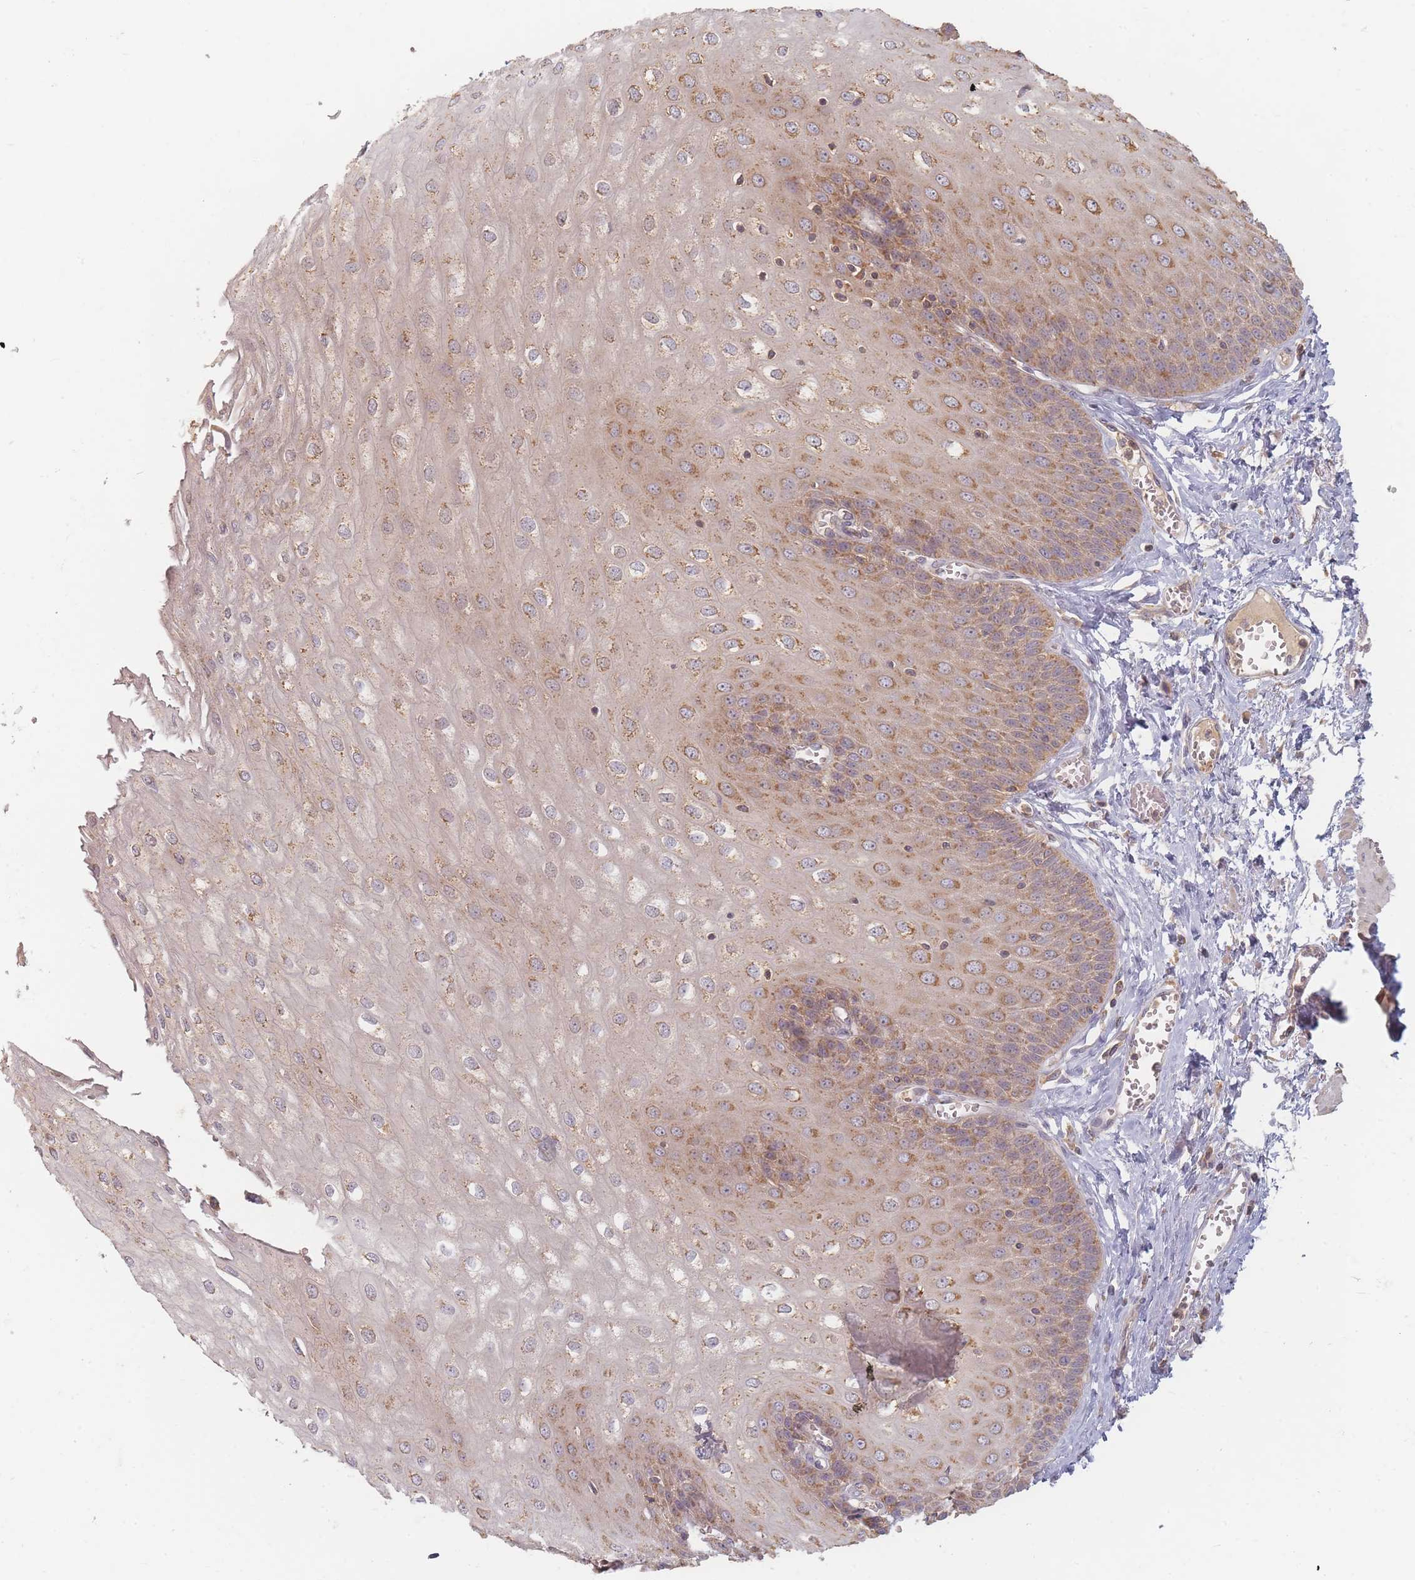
{"staining": {"intensity": "moderate", "quantity": "25%-75%", "location": "cytoplasmic/membranous"}, "tissue": "esophagus", "cell_type": "Squamous epithelial cells", "image_type": "normal", "snomed": [{"axis": "morphology", "description": "Normal tissue, NOS"}, {"axis": "topography", "description": "Esophagus"}], "caption": "DAB immunohistochemical staining of unremarkable esophagus reveals moderate cytoplasmic/membranous protein expression in approximately 25%-75% of squamous epithelial cells. Immunohistochemistry (ihc) stains the protein of interest in brown and the nuclei are stained blue.", "gene": "SLC35F3", "patient": {"sex": "male", "age": 60}}